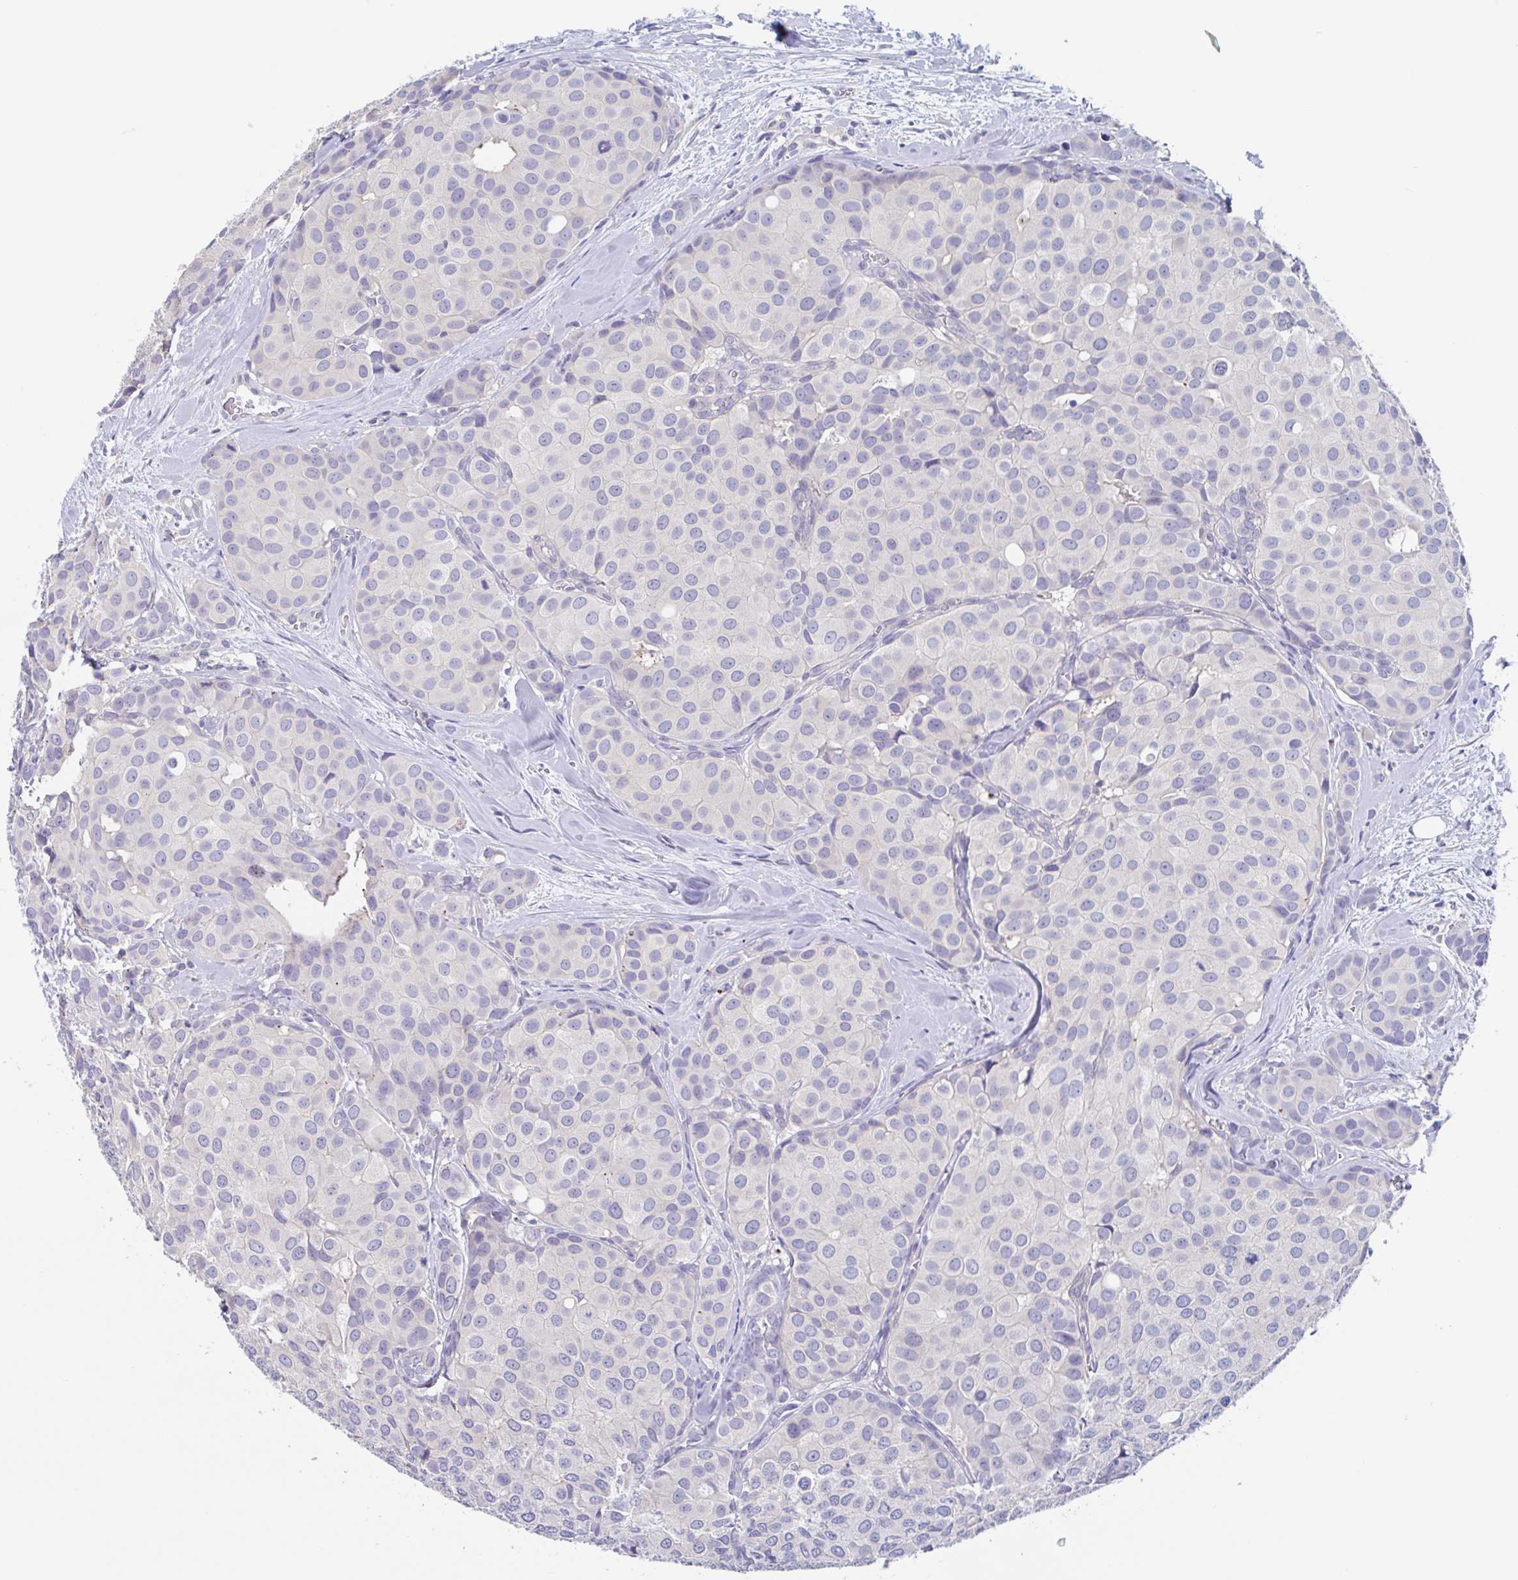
{"staining": {"intensity": "negative", "quantity": "none", "location": "none"}, "tissue": "breast cancer", "cell_type": "Tumor cells", "image_type": "cancer", "snomed": [{"axis": "morphology", "description": "Duct carcinoma"}, {"axis": "topography", "description": "Breast"}], "caption": "High power microscopy image of an immunohistochemistry (IHC) image of breast cancer (infiltrating ductal carcinoma), revealing no significant staining in tumor cells. The staining was performed using DAB (3,3'-diaminobenzidine) to visualize the protein expression in brown, while the nuclei were stained in blue with hematoxylin (Magnification: 20x).", "gene": "CHMP5", "patient": {"sex": "female", "age": 70}}